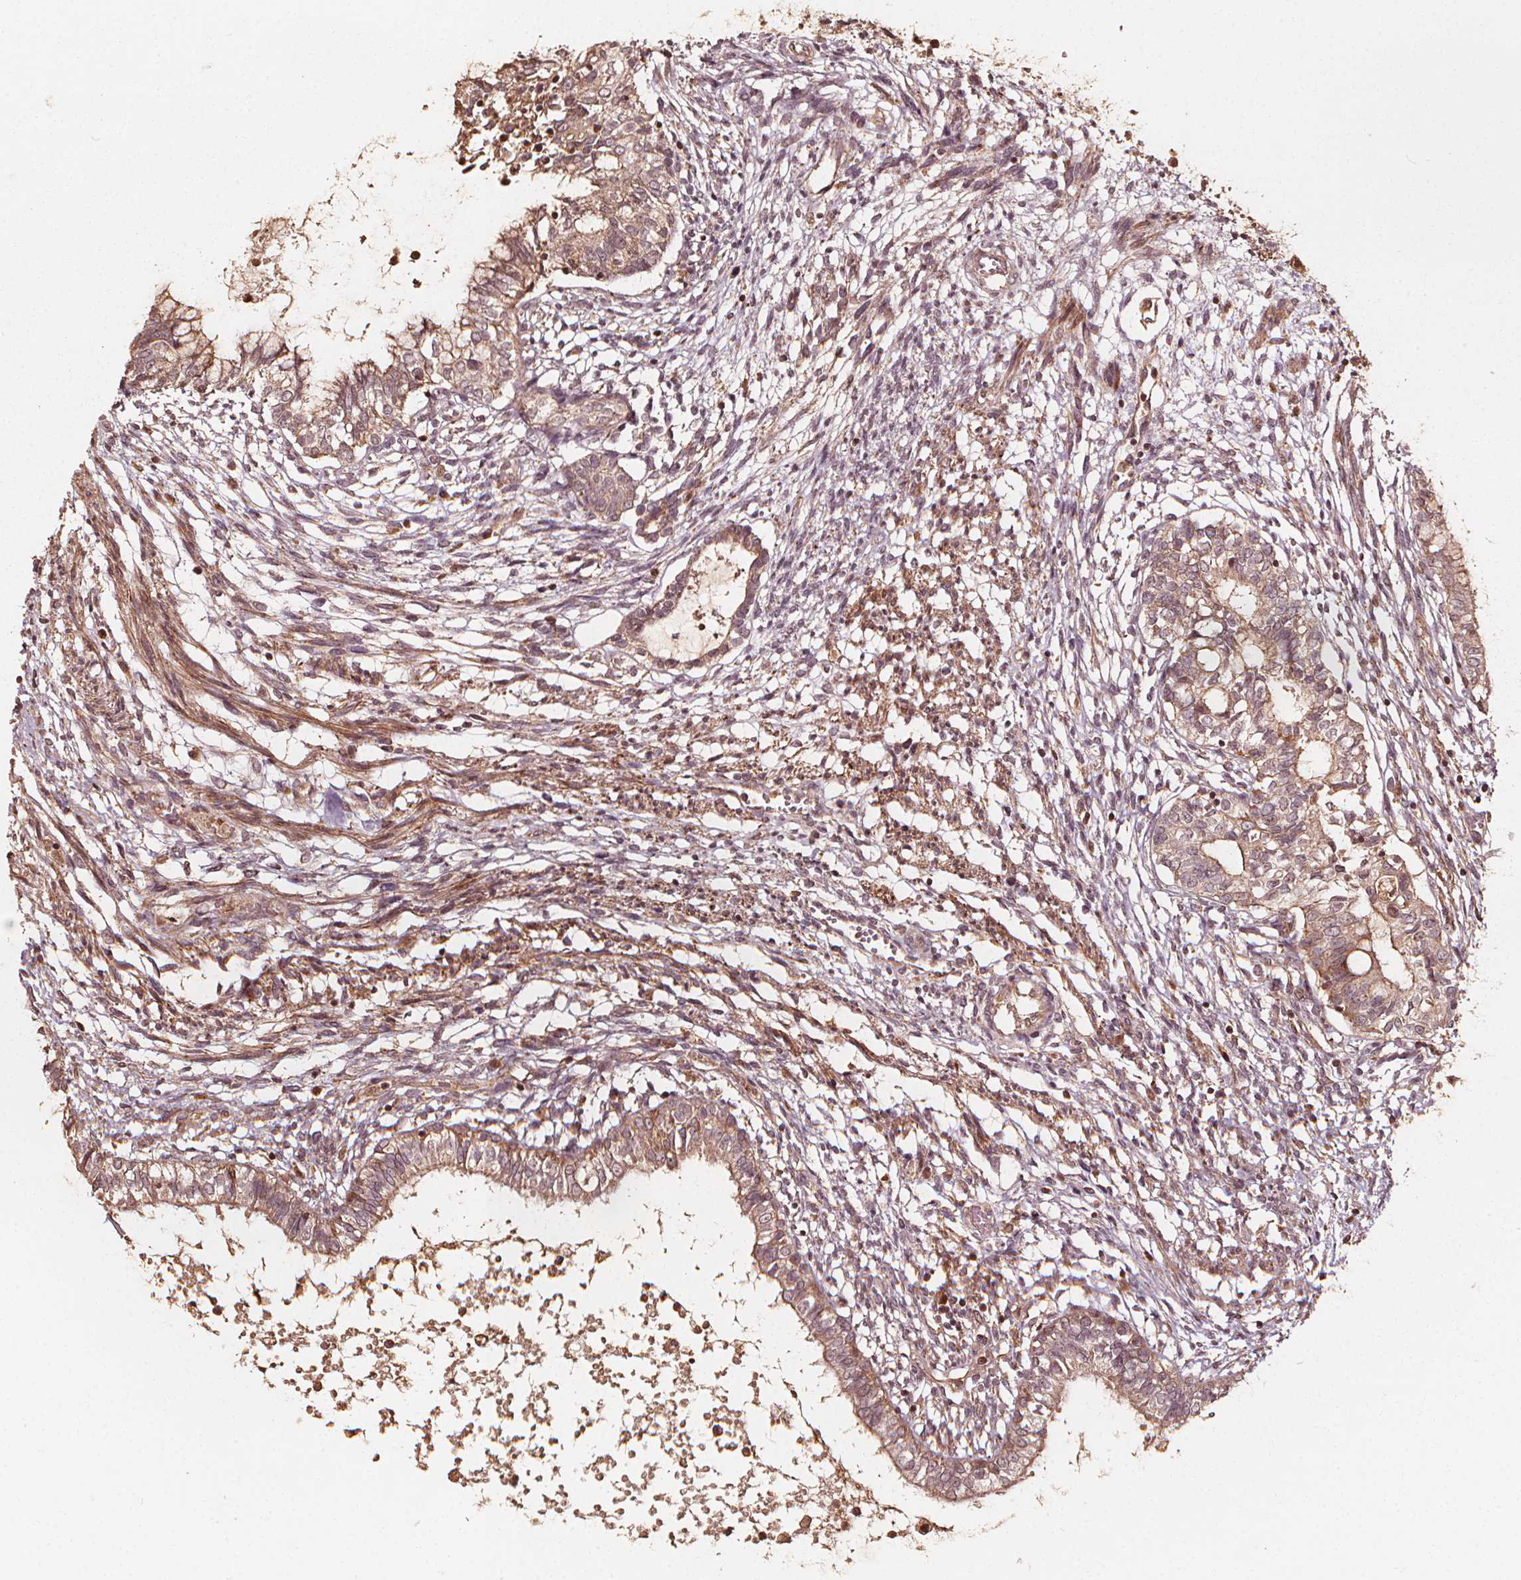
{"staining": {"intensity": "weak", "quantity": ">75%", "location": "cytoplasmic/membranous"}, "tissue": "testis cancer", "cell_type": "Tumor cells", "image_type": "cancer", "snomed": [{"axis": "morphology", "description": "Carcinoma, Embryonal, NOS"}, {"axis": "topography", "description": "Testis"}], "caption": "A low amount of weak cytoplasmic/membranous staining is seen in about >75% of tumor cells in testis embryonal carcinoma tissue.", "gene": "NPC1", "patient": {"sex": "male", "age": 37}}